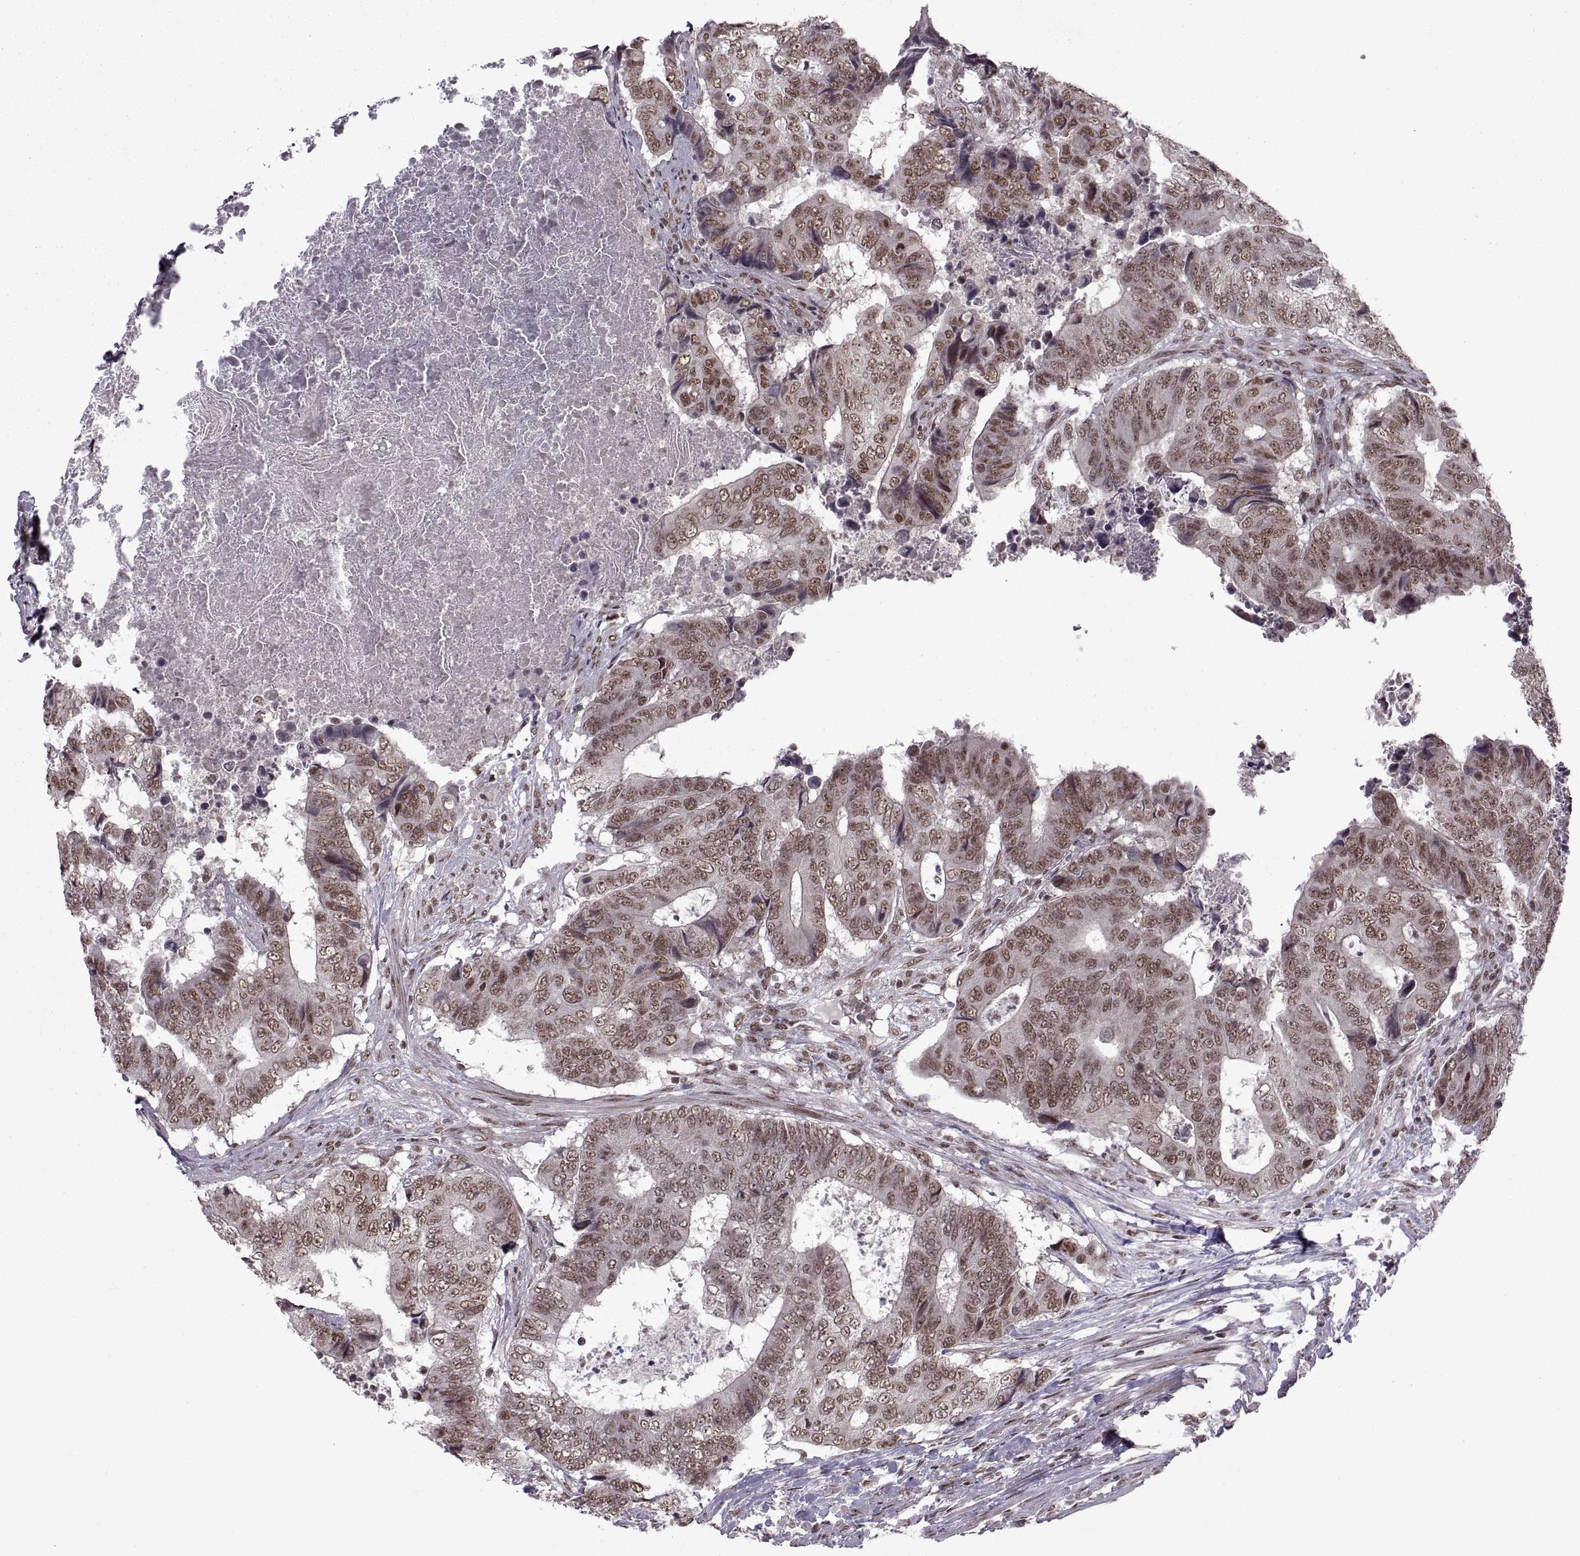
{"staining": {"intensity": "moderate", "quantity": ">75%", "location": "nuclear"}, "tissue": "colorectal cancer", "cell_type": "Tumor cells", "image_type": "cancer", "snomed": [{"axis": "morphology", "description": "Adenocarcinoma, NOS"}, {"axis": "topography", "description": "Colon"}], "caption": "The immunohistochemical stain labels moderate nuclear expression in tumor cells of adenocarcinoma (colorectal) tissue. The staining was performed using DAB (3,3'-diaminobenzidine), with brown indicating positive protein expression. Nuclei are stained blue with hematoxylin.", "gene": "MT1E", "patient": {"sex": "female", "age": 48}}